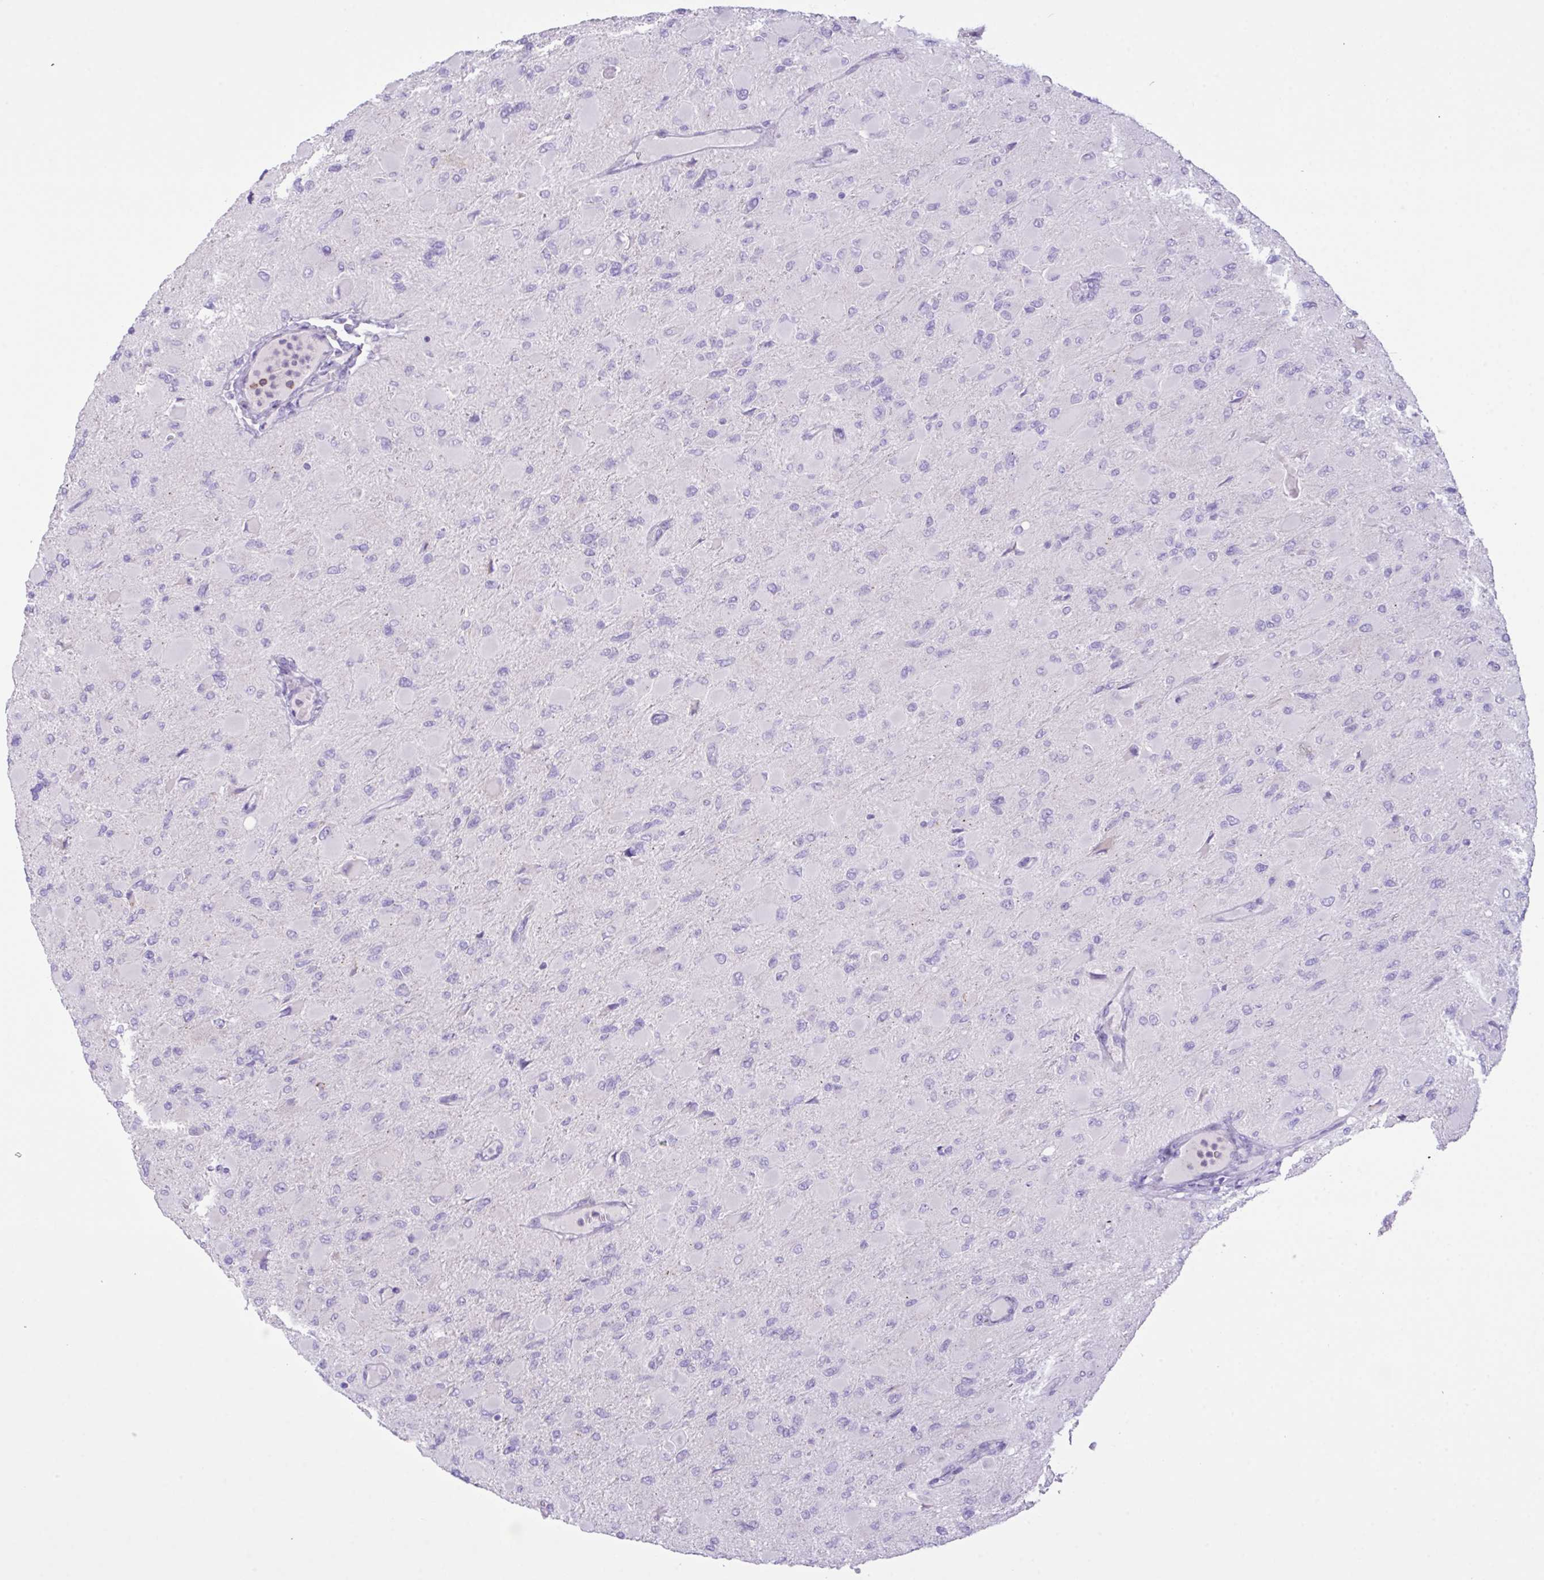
{"staining": {"intensity": "negative", "quantity": "none", "location": "none"}, "tissue": "glioma", "cell_type": "Tumor cells", "image_type": "cancer", "snomed": [{"axis": "morphology", "description": "Glioma, malignant, High grade"}, {"axis": "topography", "description": "Cerebral cortex"}], "caption": "IHC of human malignant glioma (high-grade) shows no expression in tumor cells. (Immunohistochemistry, brightfield microscopy, high magnification).", "gene": "CST11", "patient": {"sex": "female", "age": 36}}